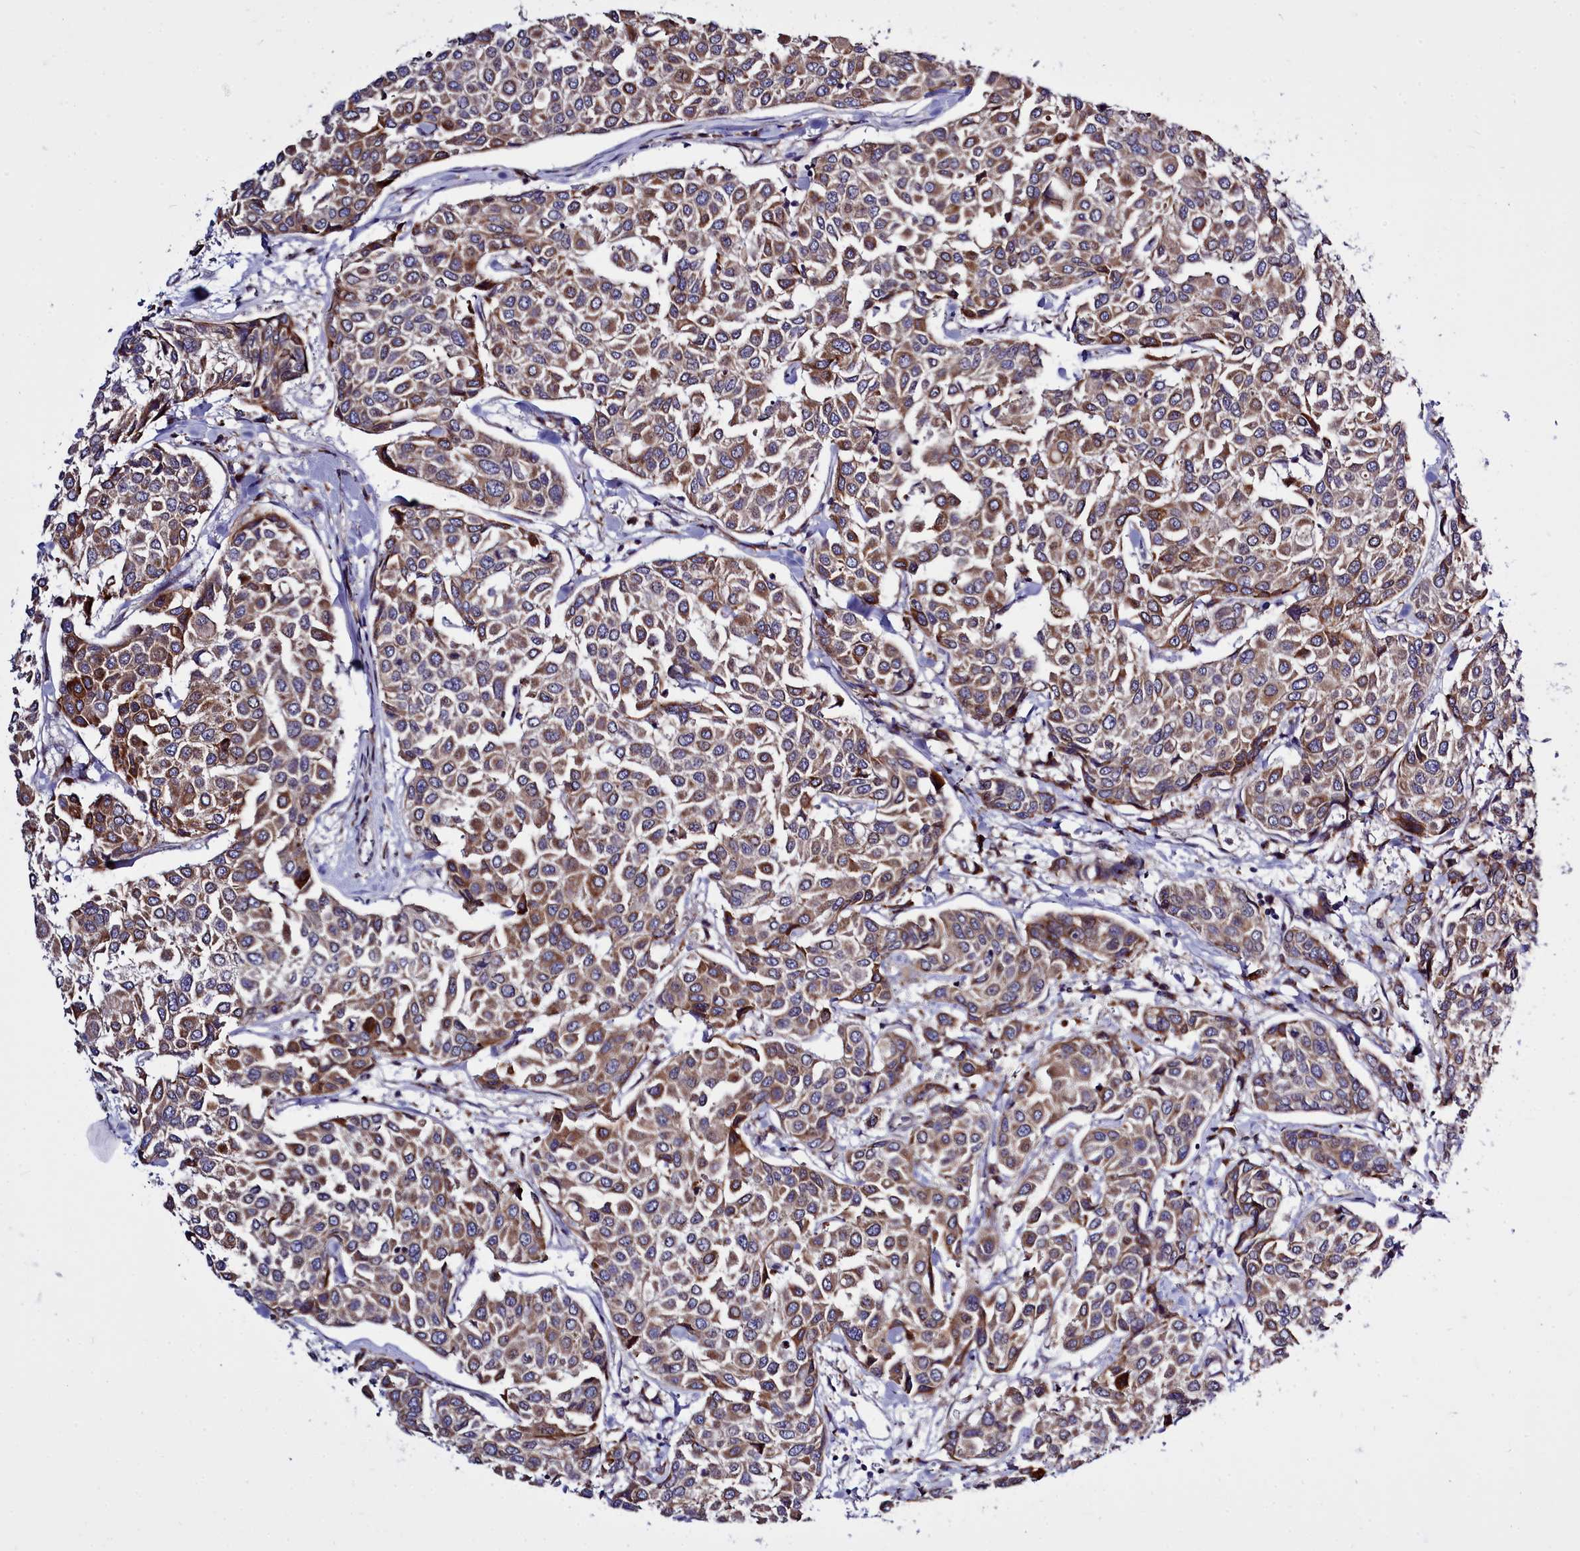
{"staining": {"intensity": "moderate", "quantity": ">75%", "location": "cytoplasmic/membranous"}, "tissue": "breast cancer", "cell_type": "Tumor cells", "image_type": "cancer", "snomed": [{"axis": "morphology", "description": "Duct carcinoma"}, {"axis": "topography", "description": "Breast"}], "caption": "Invasive ductal carcinoma (breast) stained for a protein (brown) reveals moderate cytoplasmic/membranous positive positivity in approximately >75% of tumor cells.", "gene": "RAPGEF4", "patient": {"sex": "female", "age": 55}}